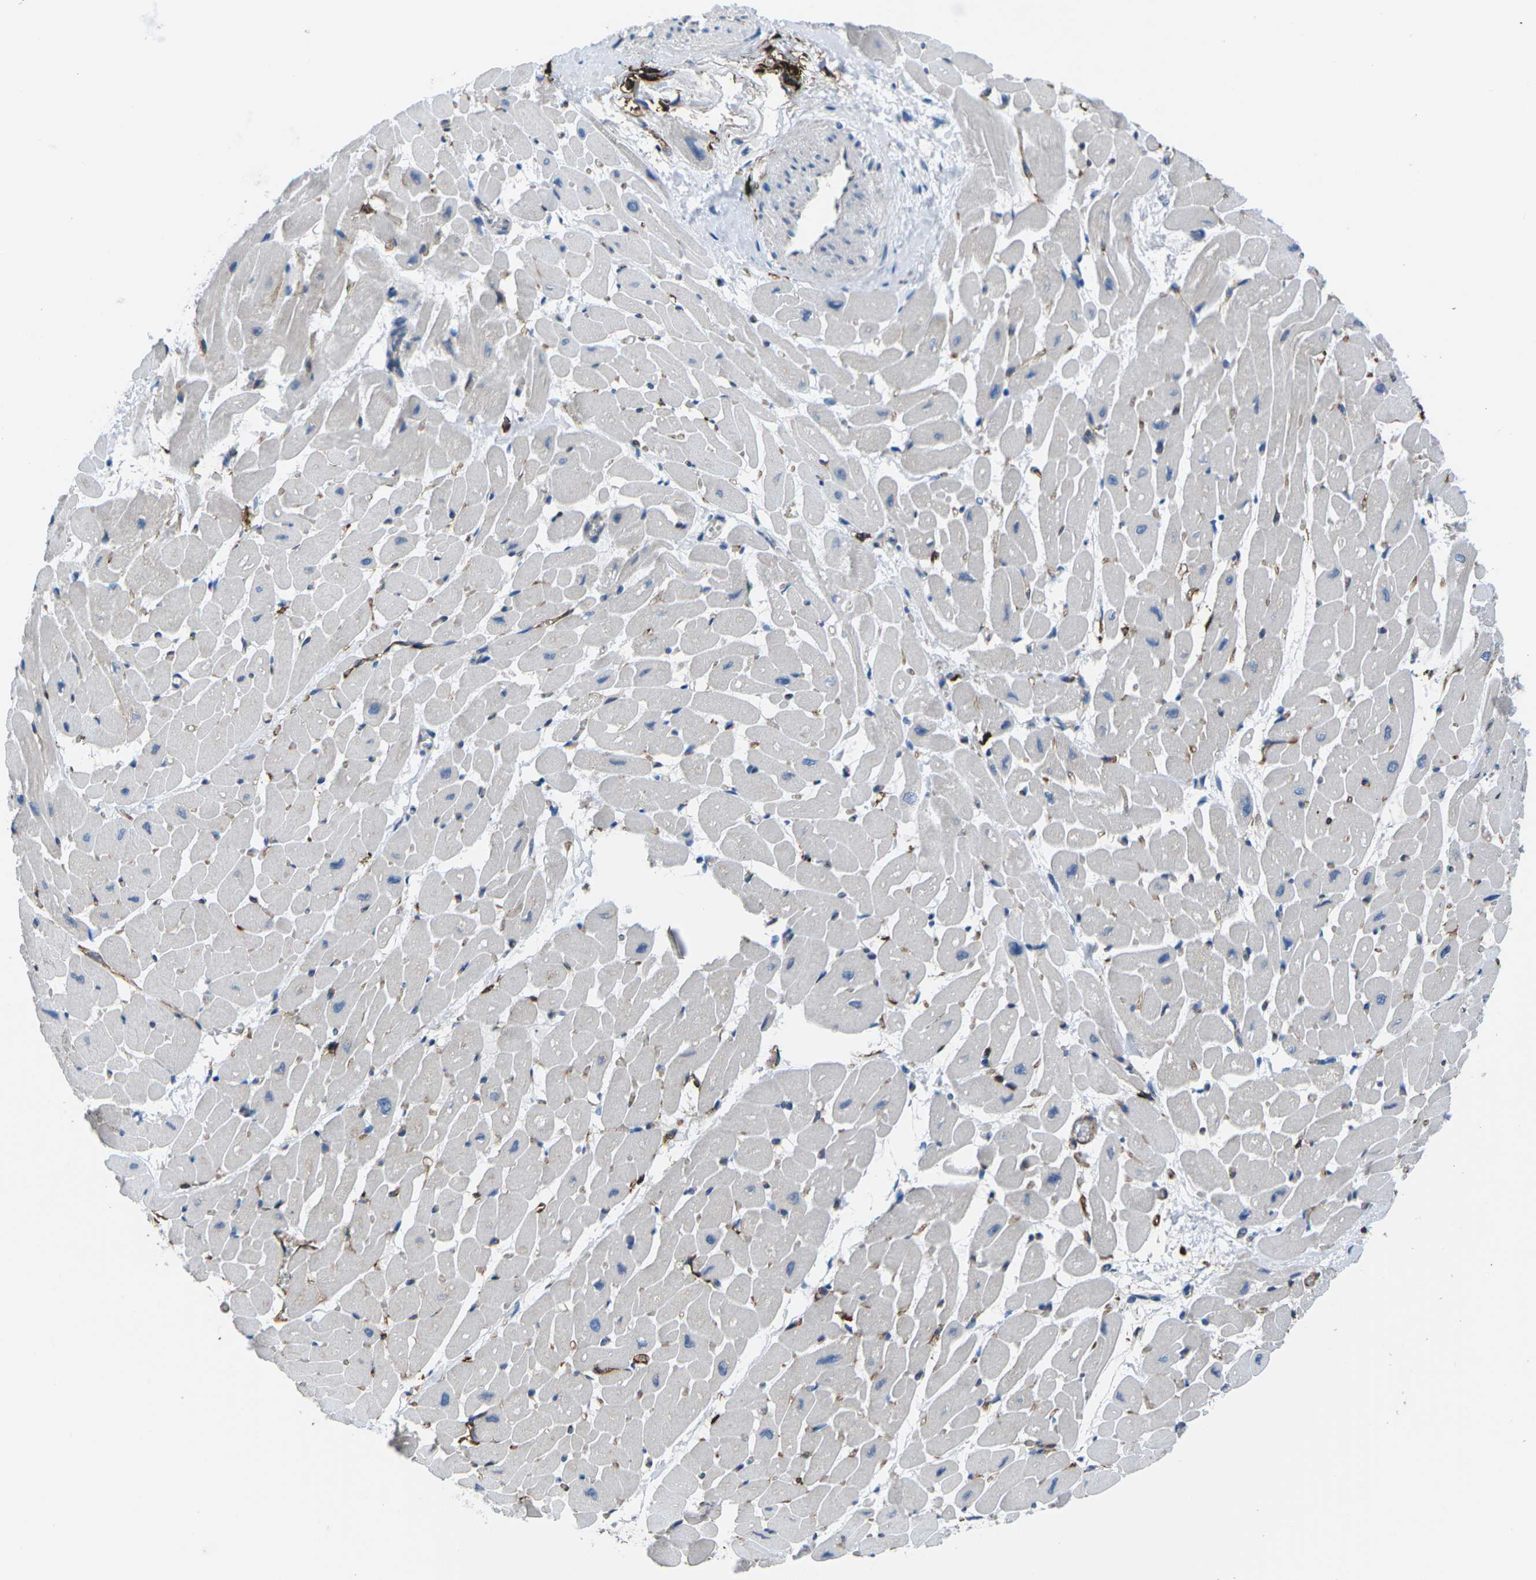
{"staining": {"intensity": "negative", "quantity": "none", "location": "none"}, "tissue": "heart muscle", "cell_type": "Cardiomyocytes", "image_type": "normal", "snomed": [{"axis": "morphology", "description": "Normal tissue, NOS"}, {"axis": "topography", "description": "Heart"}], "caption": "Immunohistochemistry photomicrograph of normal human heart muscle stained for a protein (brown), which reveals no staining in cardiomyocytes.", "gene": "PTPN1", "patient": {"sex": "male", "age": 45}}